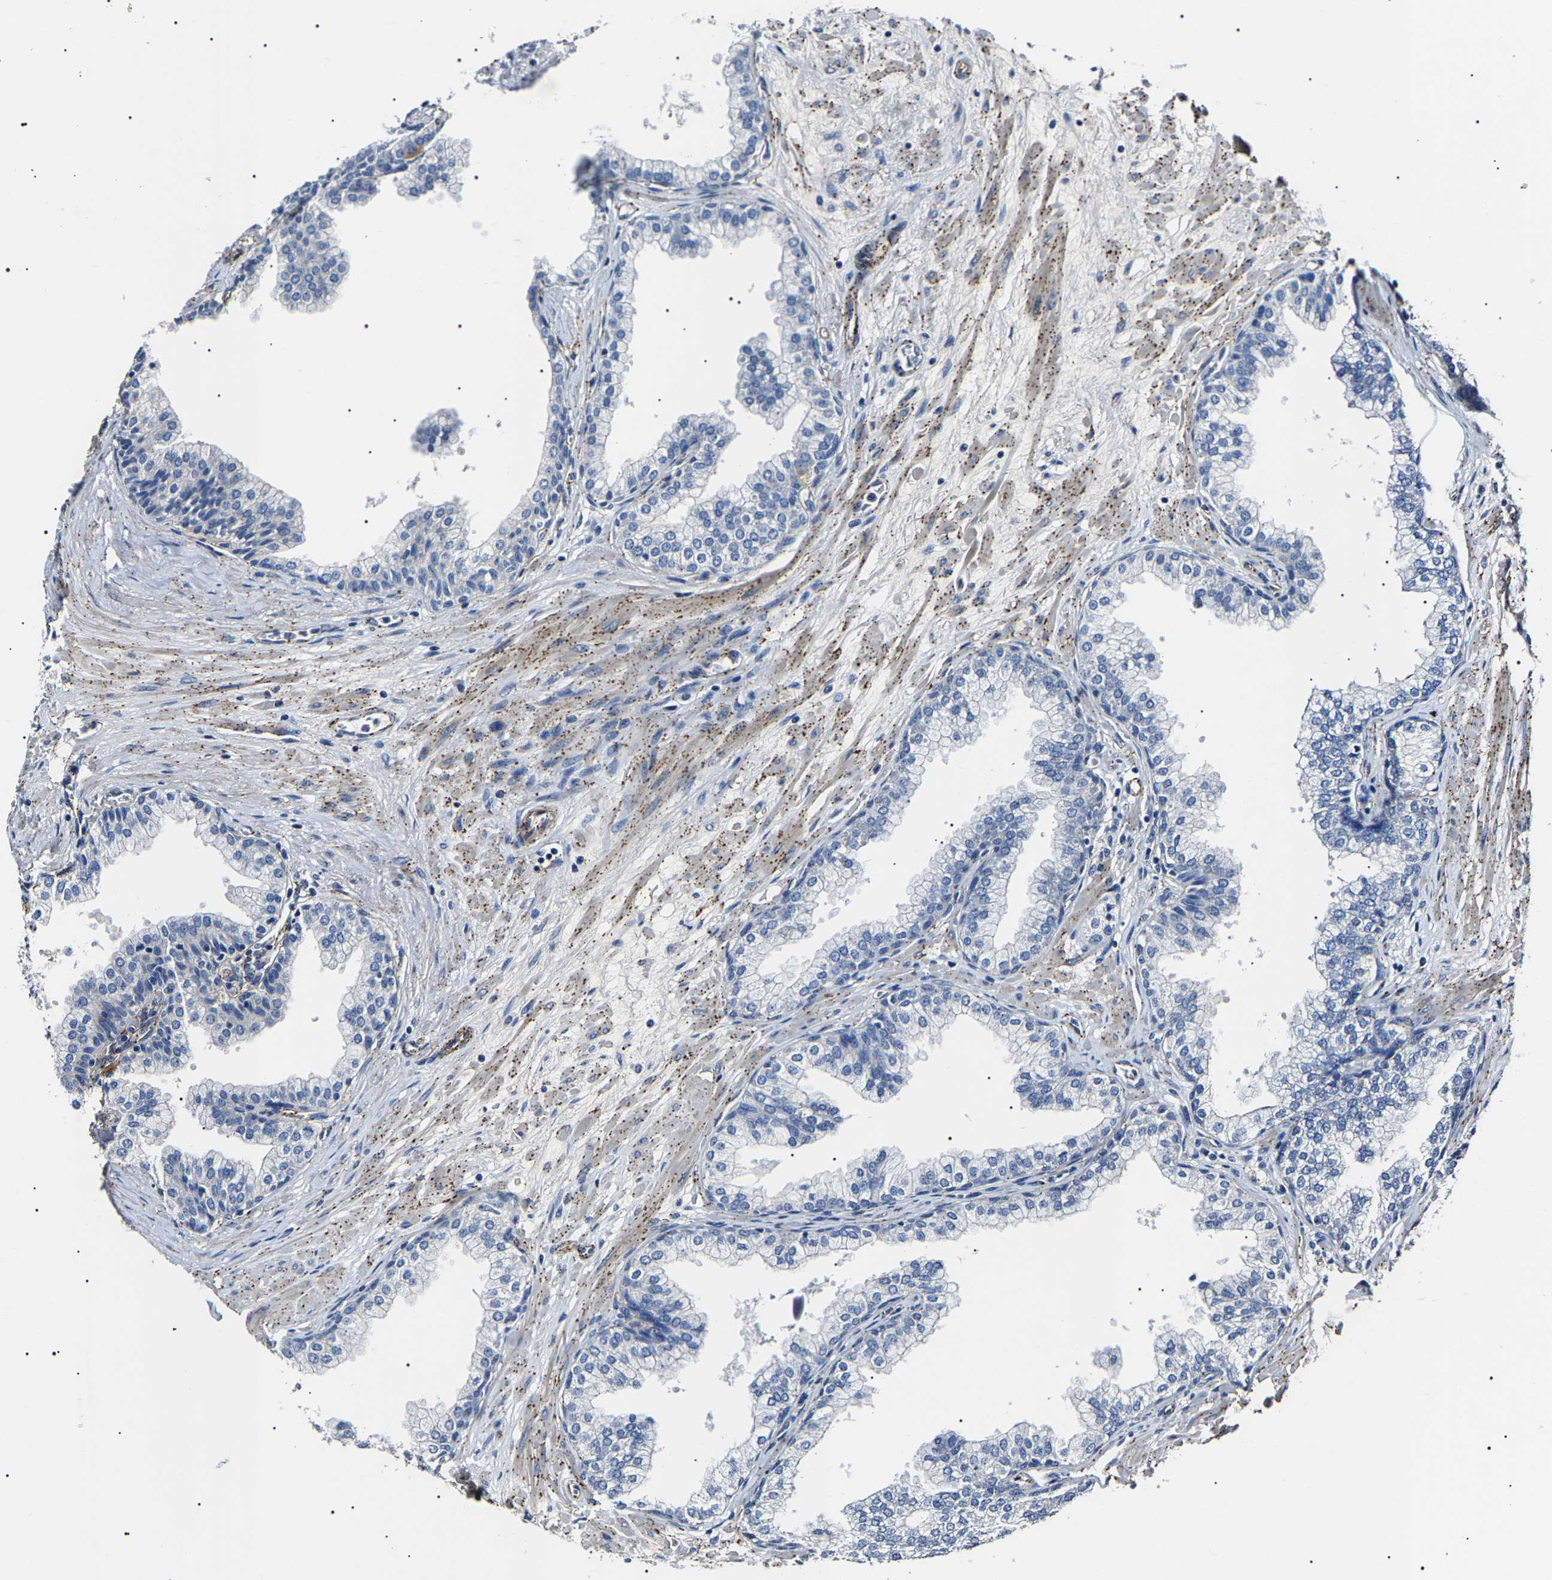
{"staining": {"intensity": "negative", "quantity": "none", "location": "none"}, "tissue": "prostate", "cell_type": "Glandular cells", "image_type": "normal", "snomed": [{"axis": "morphology", "description": "Normal tissue, NOS"}, {"axis": "morphology", "description": "Urothelial carcinoma, Low grade"}, {"axis": "topography", "description": "Urinary bladder"}, {"axis": "topography", "description": "Prostate"}], "caption": "Glandular cells show no significant protein expression in benign prostate. (Brightfield microscopy of DAB (3,3'-diaminobenzidine) immunohistochemistry at high magnification).", "gene": "KLHL42", "patient": {"sex": "male", "age": 60}}